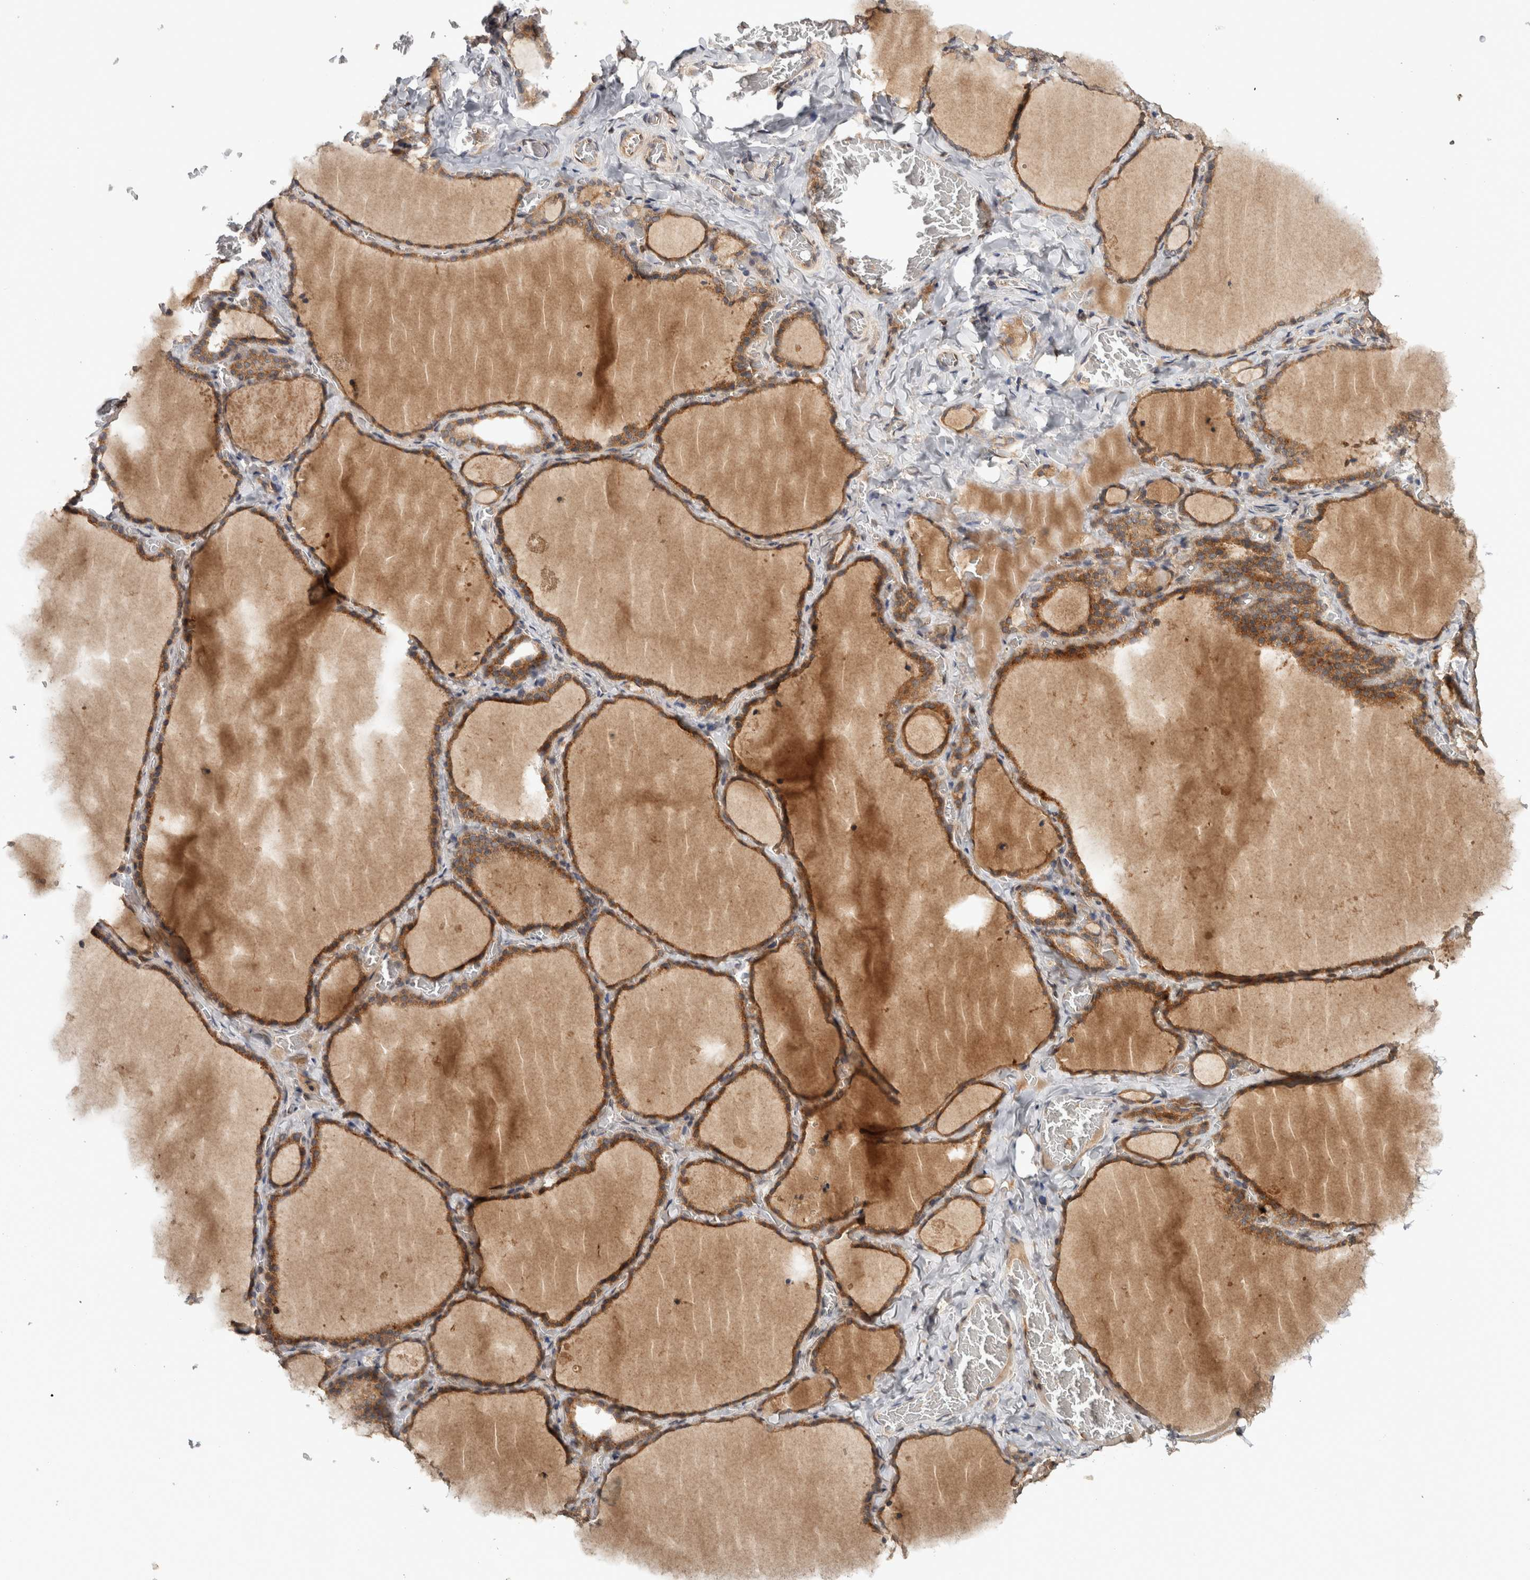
{"staining": {"intensity": "moderate", "quantity": ">75%", "location": "cytoplasmic/membranous"}, "tissue": "thyroid gland", "cell_type": "Glandular cells", "image_type": "normal", "snomed": [{"axis": "morphology", "description": "Normal tissue, NOS"}, {"axis": "topography", "description": "Thyroid gland"}], "caption": "A high-resolution photomicrograph shows immunohistochemistry staining of normal thyroid gland, which displays moderate cytoplasmic/membranous staining in approximately >75% of glandular cells.", "gene": "HMOX2", "patient": {"sex": "female", "age": 22}}